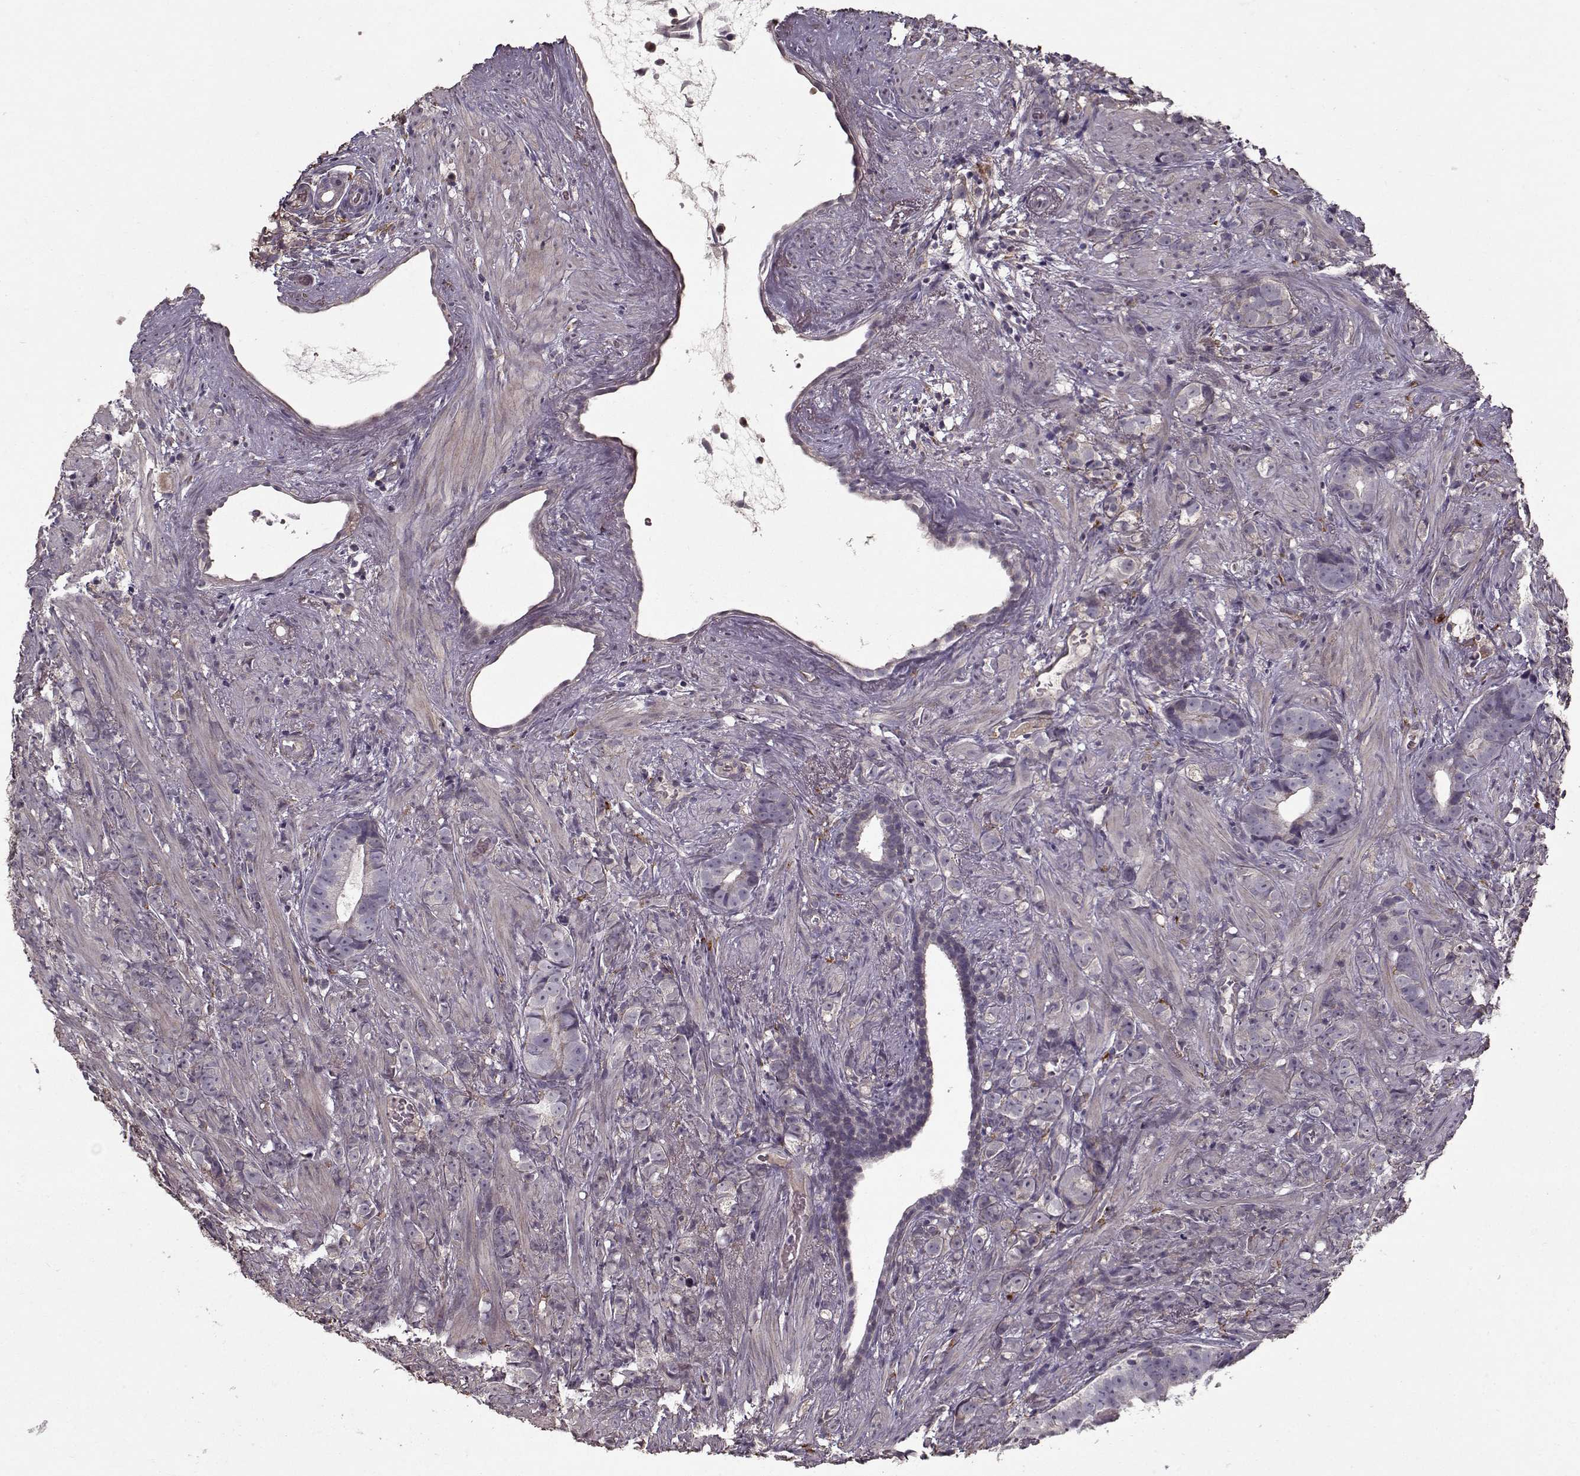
{"staining": {"intensity": "negative", "quantity": "none", "location": "none"}, "tissue": "prostate cancer", "cell_type": "Tumor cells", "image_type": "cancer", "snomed": [{"axis": "morphology", "description": "Adenocarcinoma, High grade"}, {"axis": "topography", "description": "Prostate"}], "caption": "Immunohistochemistry photomicrograph of neoplastic tissue: prostate cancer stained with DAB (3,3'-diaminobenzidine) shows no significant protein staining in tumor cells.", "gene": "LAMA2", "patient": {"sex": "male", "age": 81}}